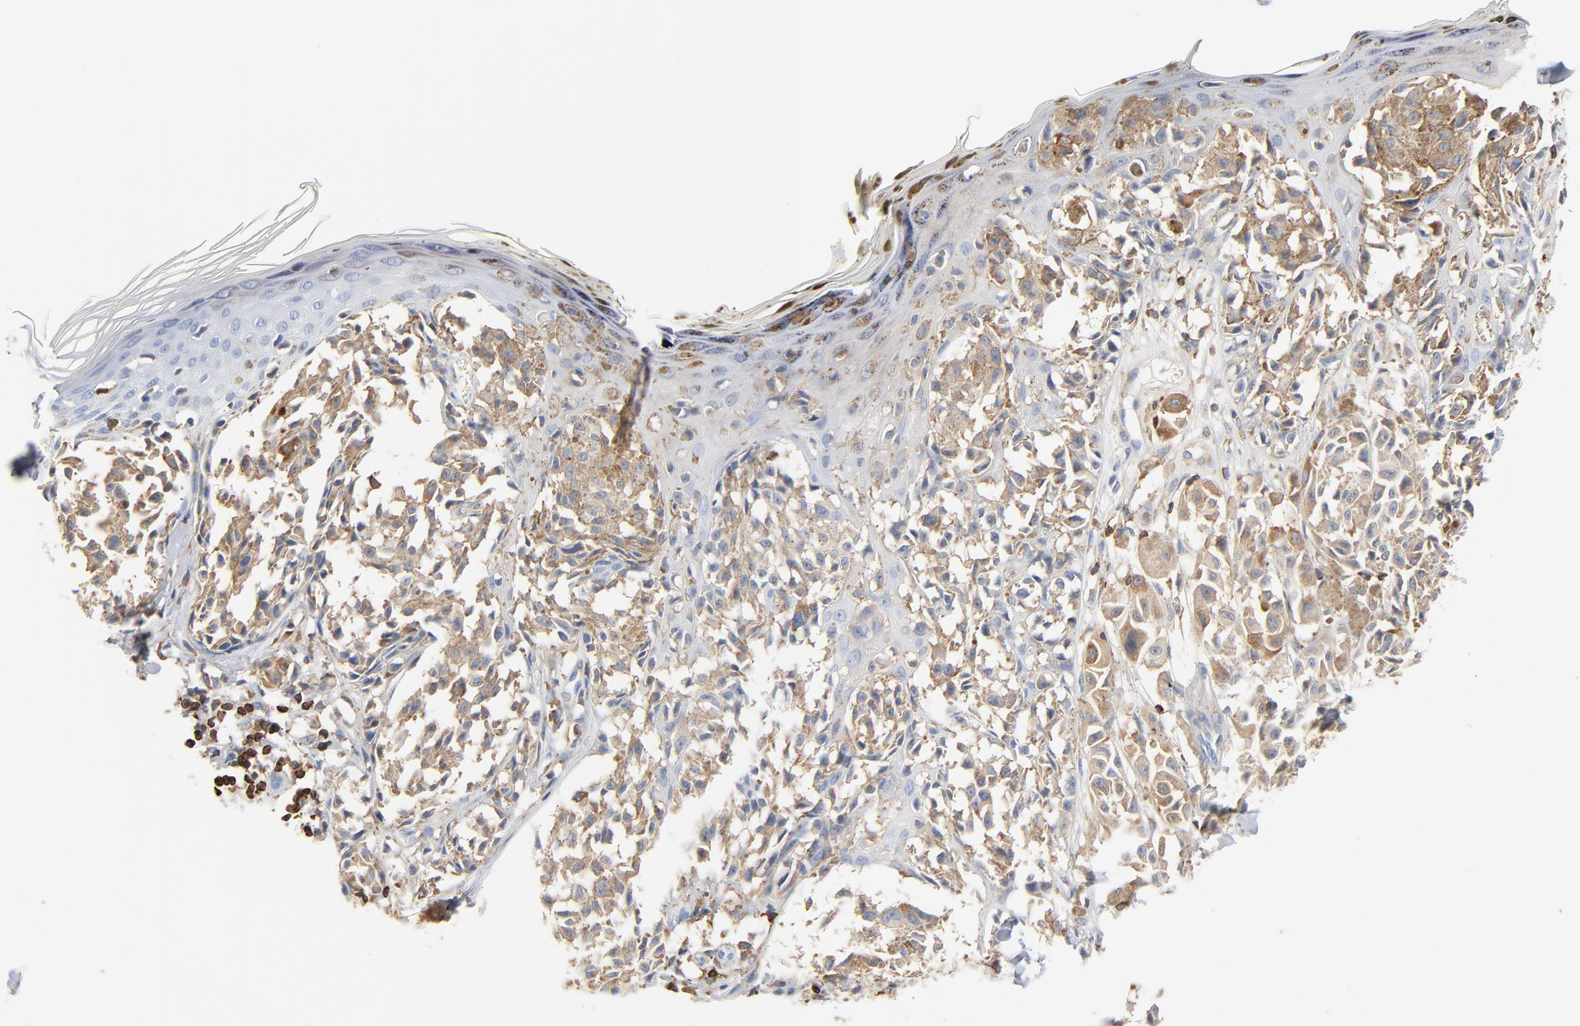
{"staining": {"intensity": "weak", "quantity": ">75%", "location": "cytoplasmic/membranous"}, "tissue": "melanoma", "cell_type": "Tumor cells", "image_type": "cancer", "snomed": [{"axis": "morphology", "description": "Malignant melanoma, NOS"}, {"axis": "topography", "description": "Skin"}], "caption": "The histopathology image demonstrates staining of melanoma, revealing weak cytoplasmic/membranous protein expression (brown color) within tumor cells.", "gene": "SH3KBP1", "patient": {"sex": "female", "age": 38}}